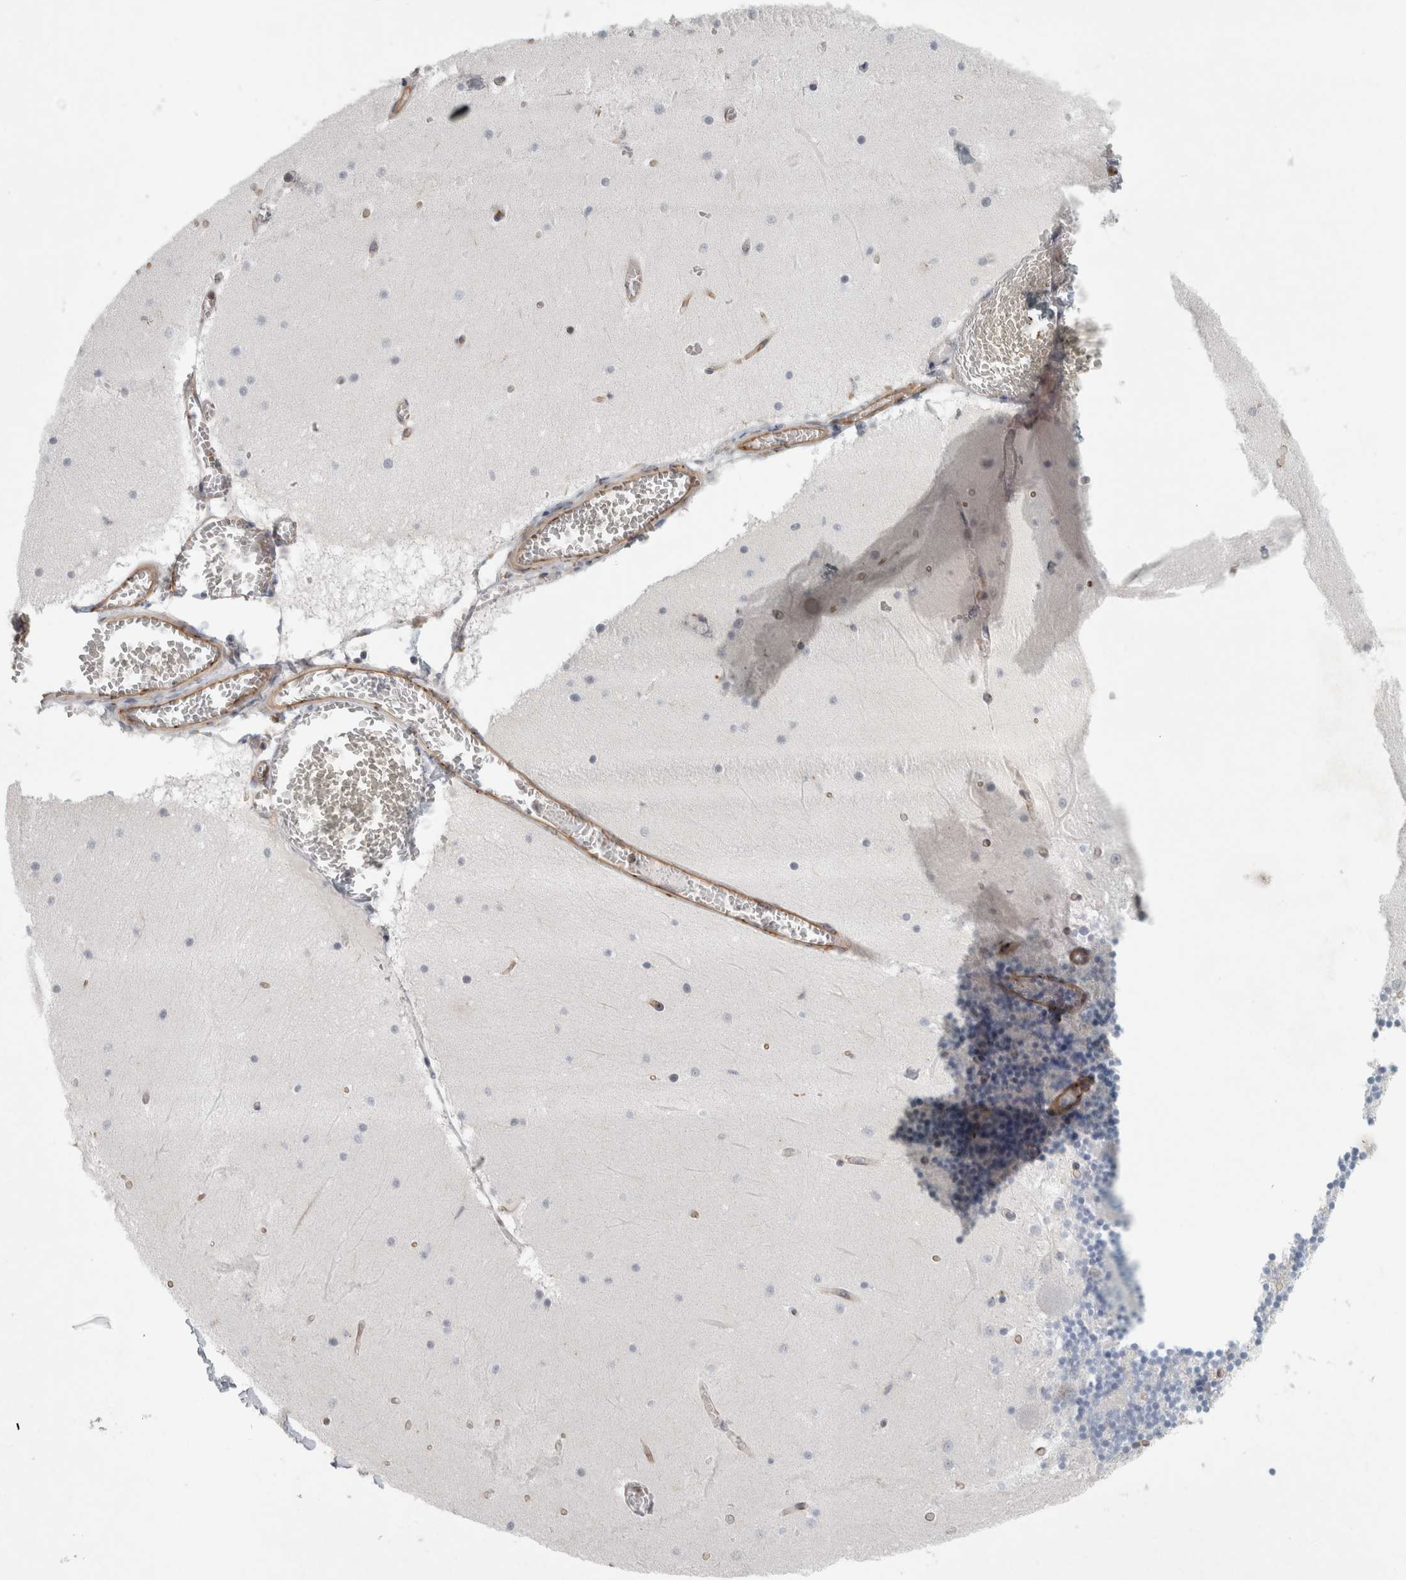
{"staining": {"intensity": "moderate", "quantity": ">75%", "location": "cytoplasmic/membranous"}, "tissue": "cerebellum", "cell_type": "Cells in granular layer", "image_type": "normal", "snomed": [{"axis": "morphology", "description": "Normal tissue, NOS"}, {"axis": "topography", "description": "Cerebellum"}], "caption": "IHC of unremarkable human cerebellum displays medium levels of moderate cytoplasmic/membranous positivity in about >75% of cells in granular layer.", "gene": "PEX6", "patient": {"sex": "female", "age": 28}}